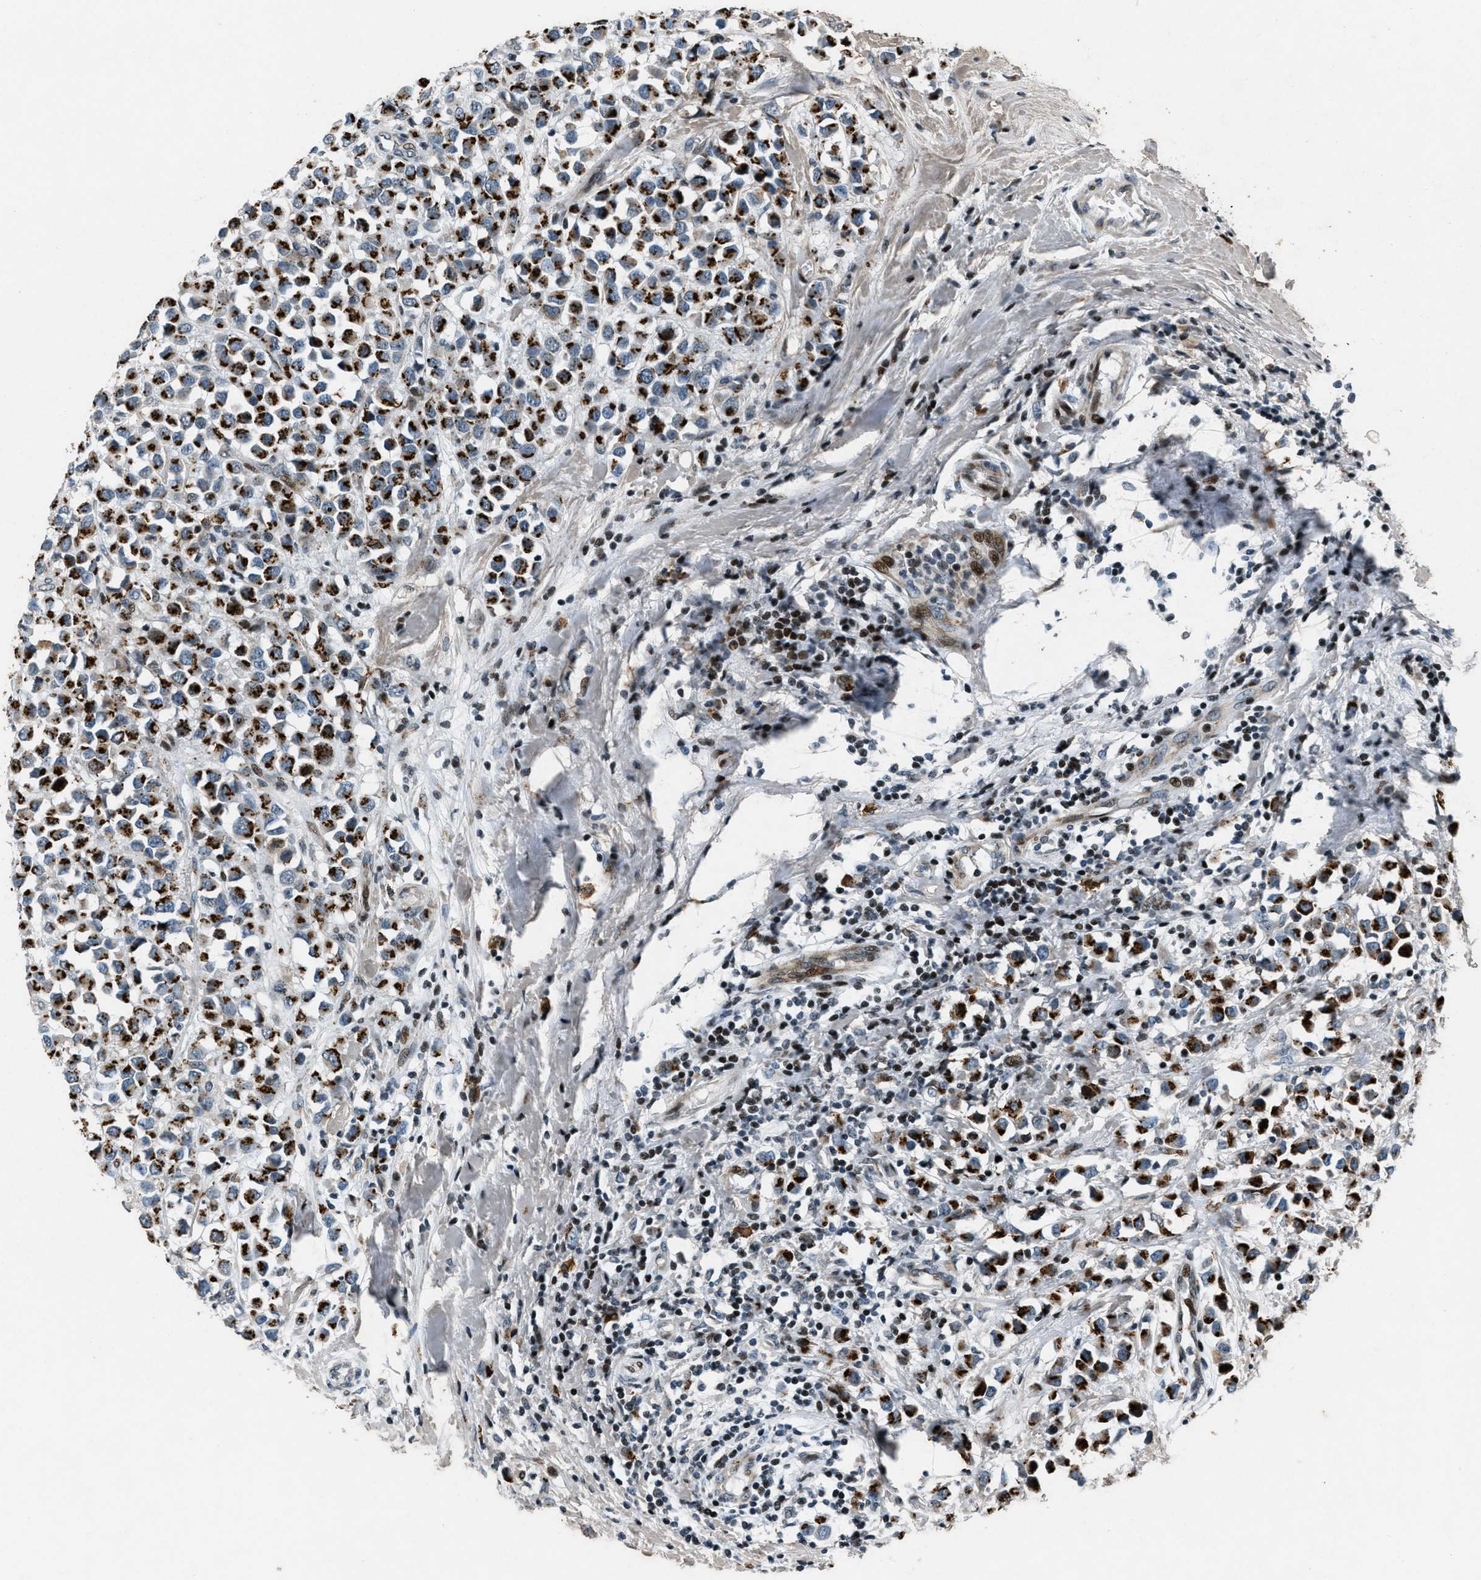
{"staining": {"intensity": "strong", "quantity": ">75%", "location": "cytoplasmic/membranous"}, "tissue": "breast cancer", "cell_type": "Tumor cells", "image_type": "cancer", "snomed": [{"axis": "morphology", "description": "Duct carcinoma"}, {"axis": "topography", "description": "Breast"}], "caption": "Immunohistochemistry of breast infiltrating ductal carcinoma shows high levels of strong cytoplasmic/membranous staining in approximately >75% of tumor cells. (brown staining indicates protein expression, while blue staining denotes nuclei).", "gene": "GPC6", "patient": {"sex": "female", "age": 61}}